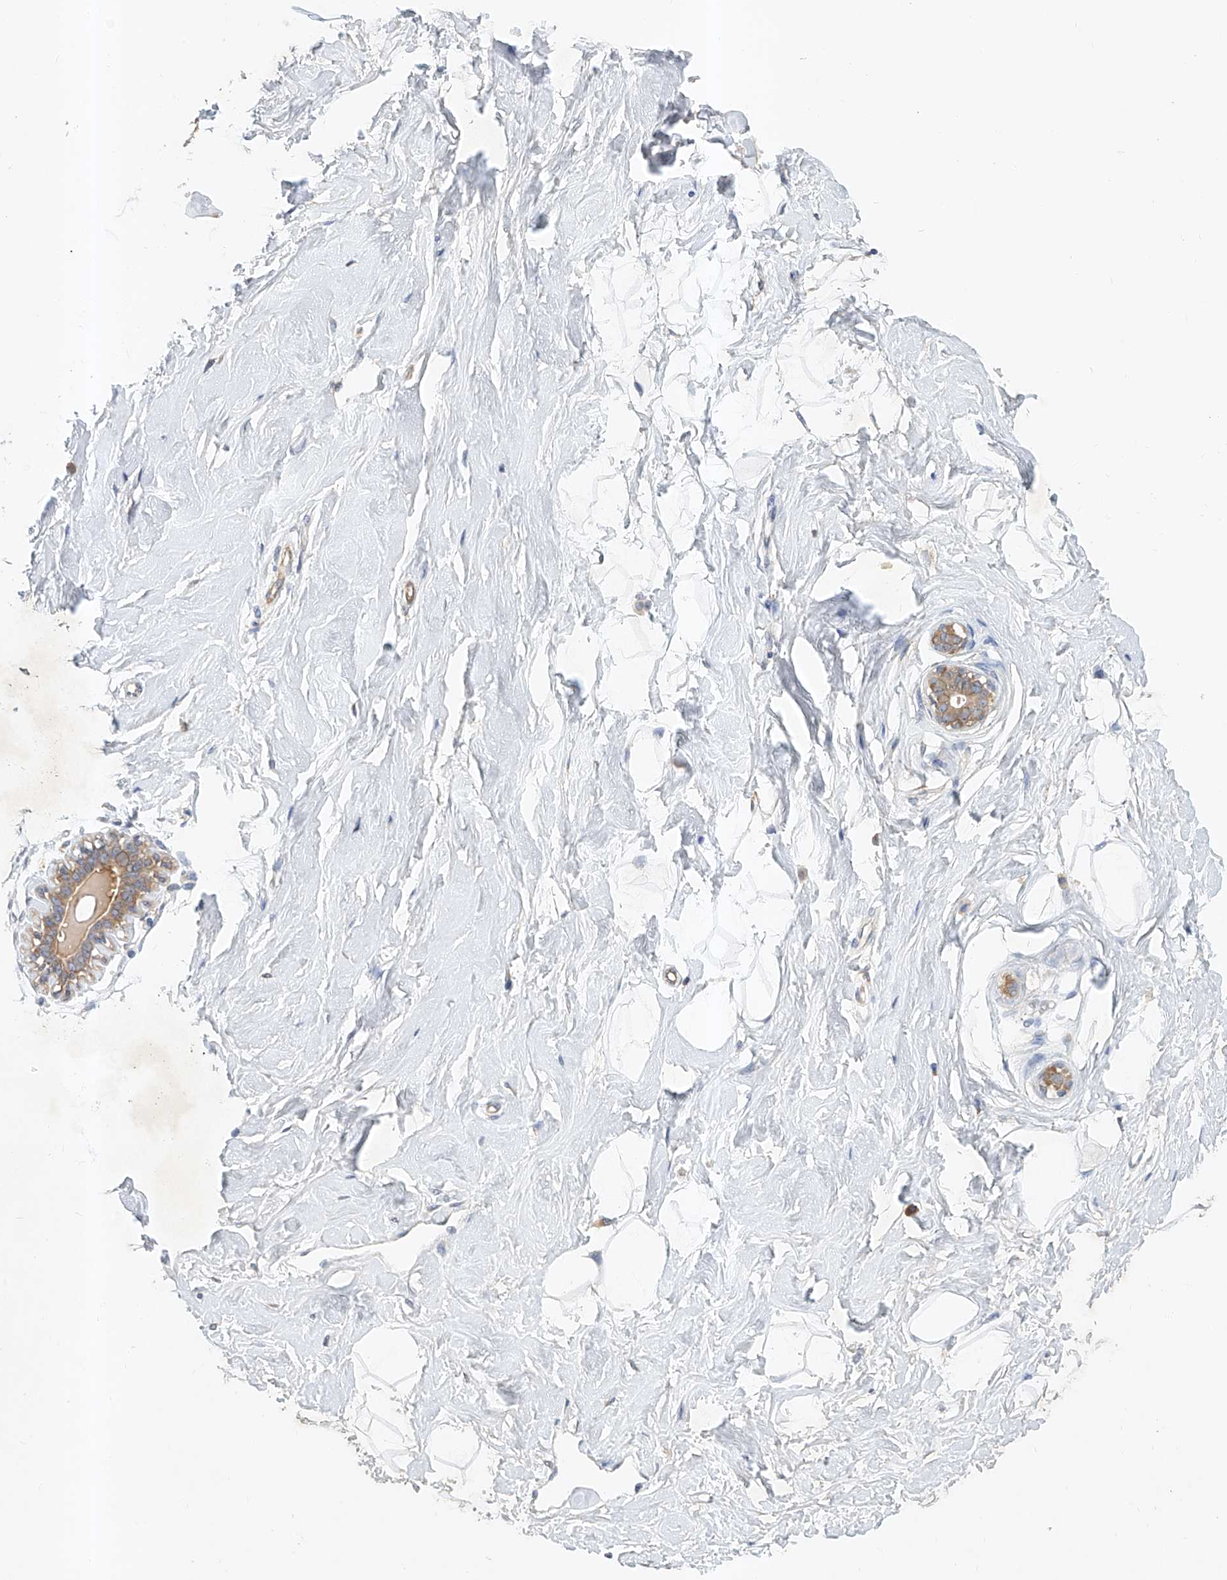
{"staining": {"intensity": "negative", "quantity": "none", "location": "none"}, "tissue": "breast", "cell_type": "Adipocytes", "image_type": "normal", "snomed": [{"axis": "morphology", "description": "Normal tissue, NOS"}, {"axis": "morphology", "description": "Adenoma, NOS"}, {"axis": "topography", "description": "Breast"}], "caption": "The micrograph exhibits no significant staining in adipocytes of breast.", "gene": "CARMIL1", "patient": {"sex": "female", "age": 23}}